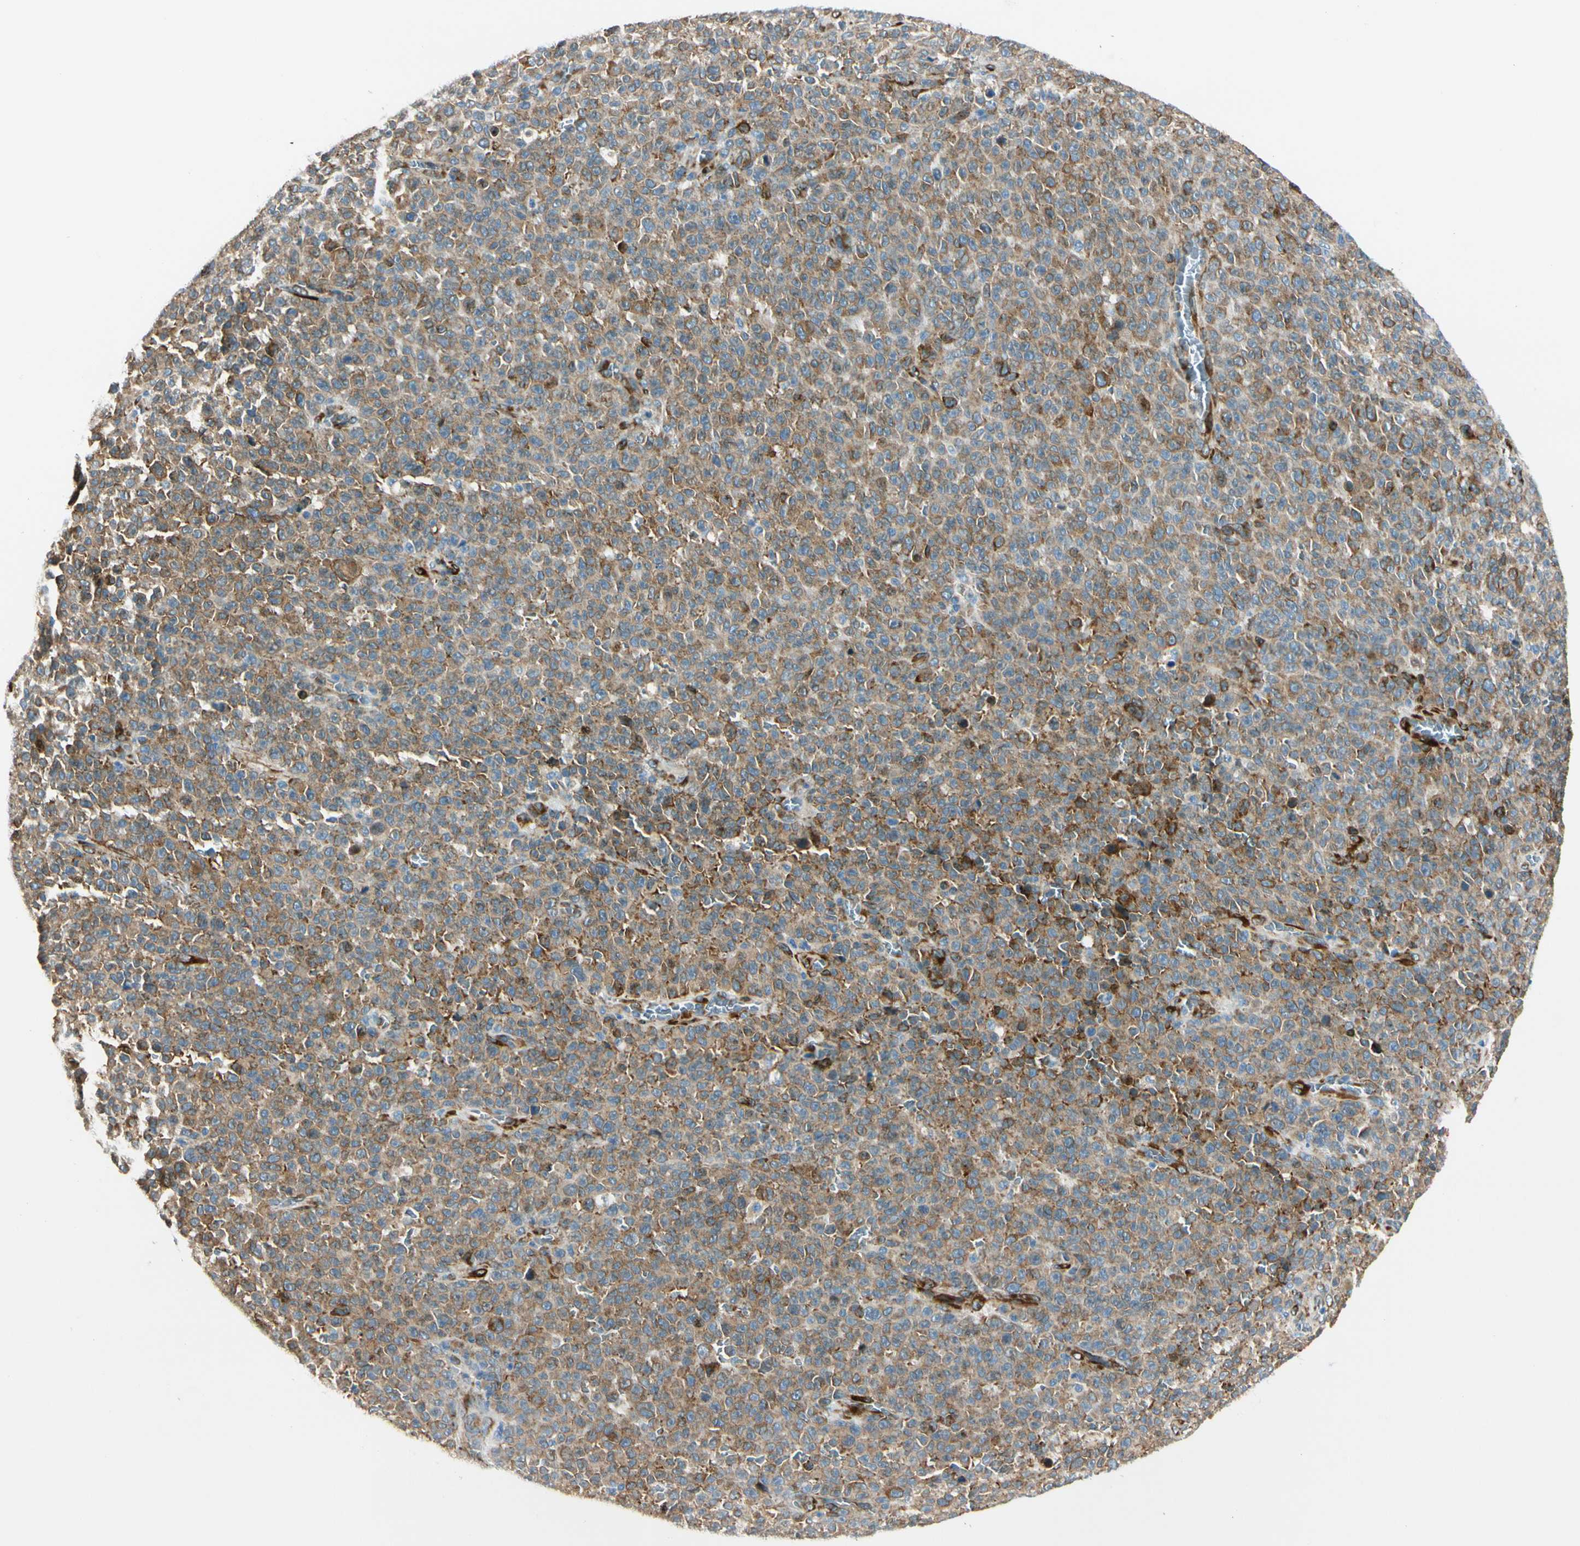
{"staining": {"intensity": "moderate", "quantity": ">75%", "location": "cytoplasmic/membranous"}, "tissue": "melanoma", "cell_type": "Tumor cells", "image_type": "cancer", "snomed": [{"axis": "morphology", "description": "Malignant melanoma, NOS"}, {"axis": "topography", "description": "Skin"}], "caption": "A micrograph of human malignant melanoma stained for a protein demonstrates moderate cytoplasmic/membranous brown staining in tumor cells.", "gene": "FKBP7", "patient": {"sex": "female", "age": 82}}